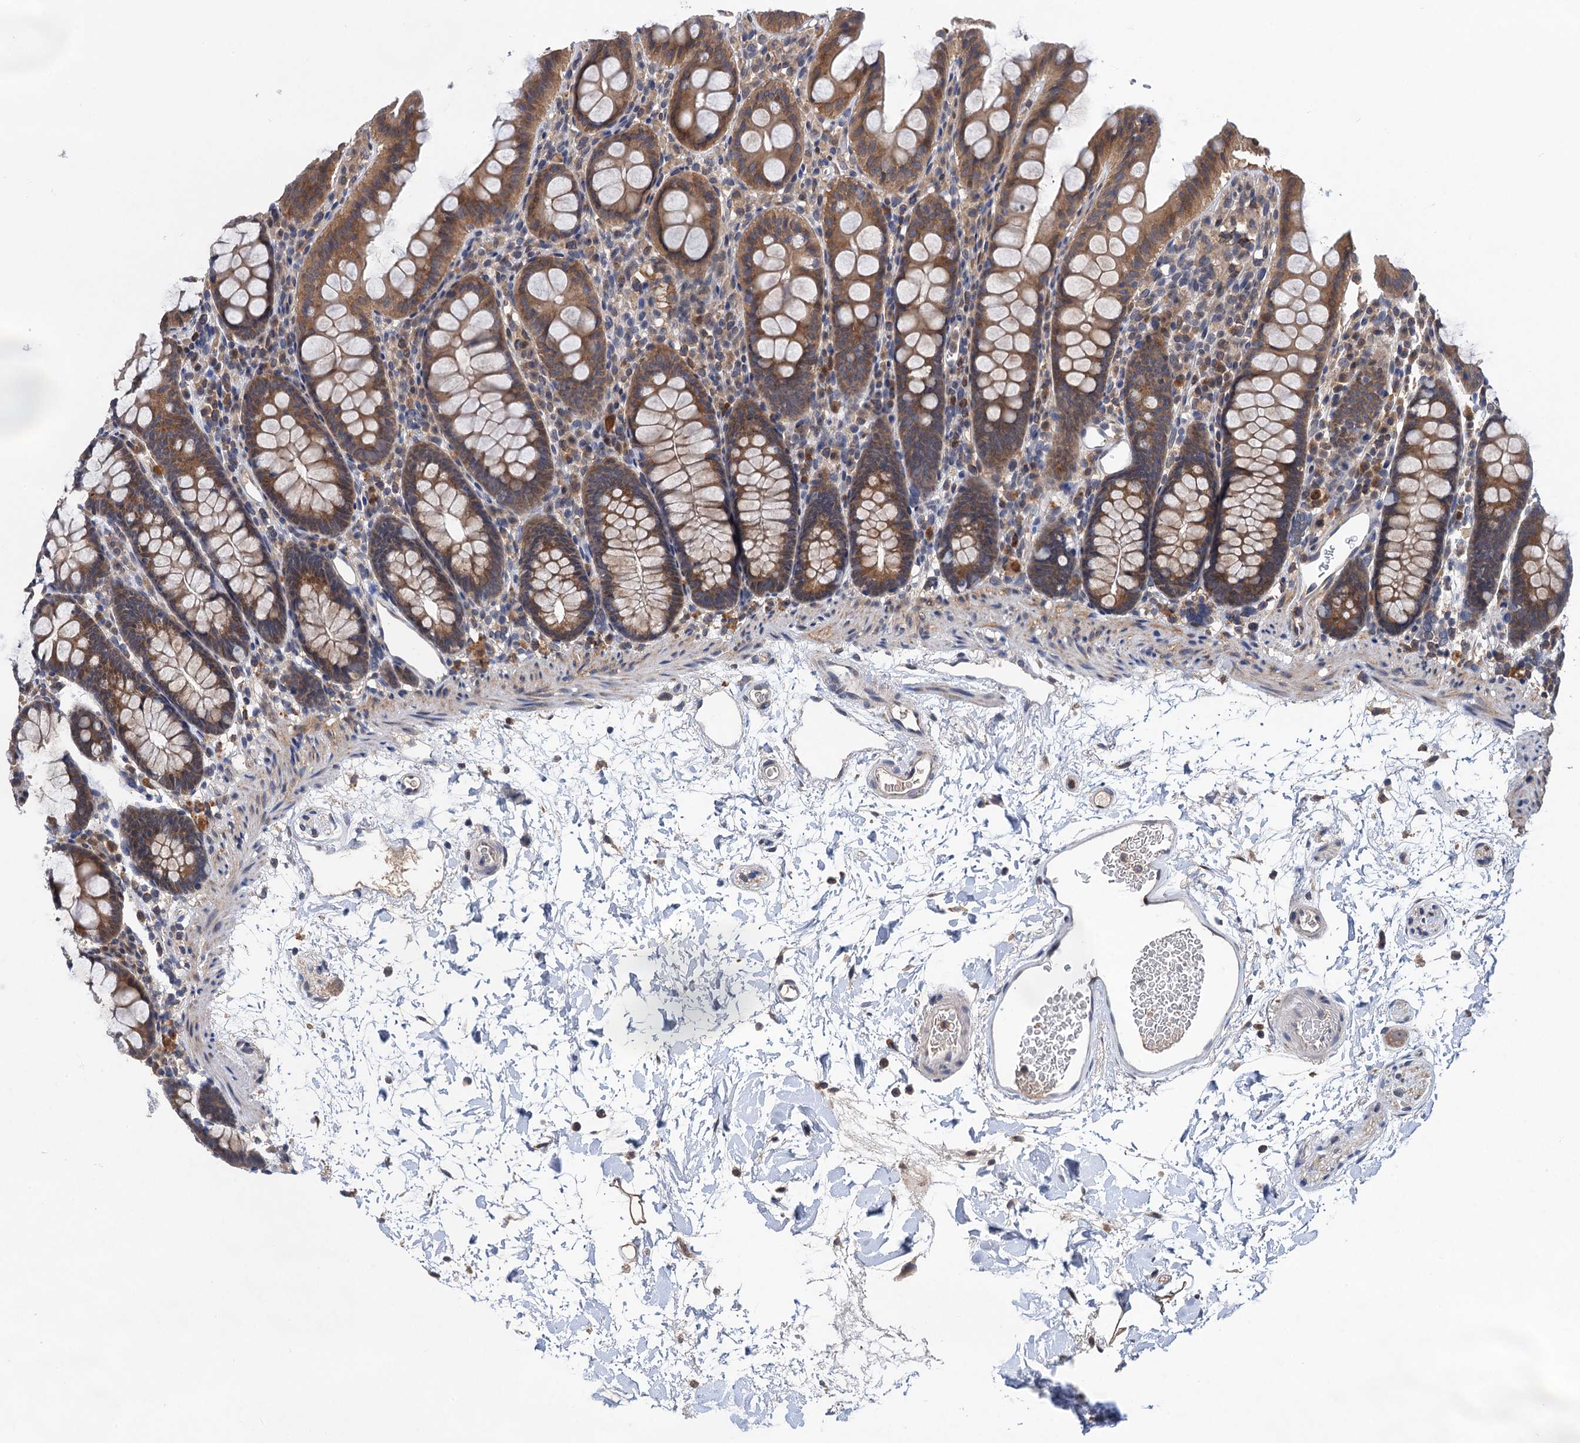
{"staining": {"intensity": "weak", "quantity": "25%-75%", "location": "cytoplasmic/membranous"}, "tissue": "colon", "cell_type": "Endothelial cells", "image_type": "normal", "snomed": [{"axis": "morphology", "description": "Normal tissue, NOS"}, {"axis": "topography", "description": "Colon"}], "caption": "Normal colon was stained to show a protein in brown. There is low levels of weak cytoplasmic/membranous expression in approximately 25%-75% of endothelial cells. The protein of interest is stained brown, and the nuclei are stained in blue (DAB IHC with brightfield microscopy, high magnification).", "gene": "TMEM39B", "patient": {"sex": "male", "age": 75}}